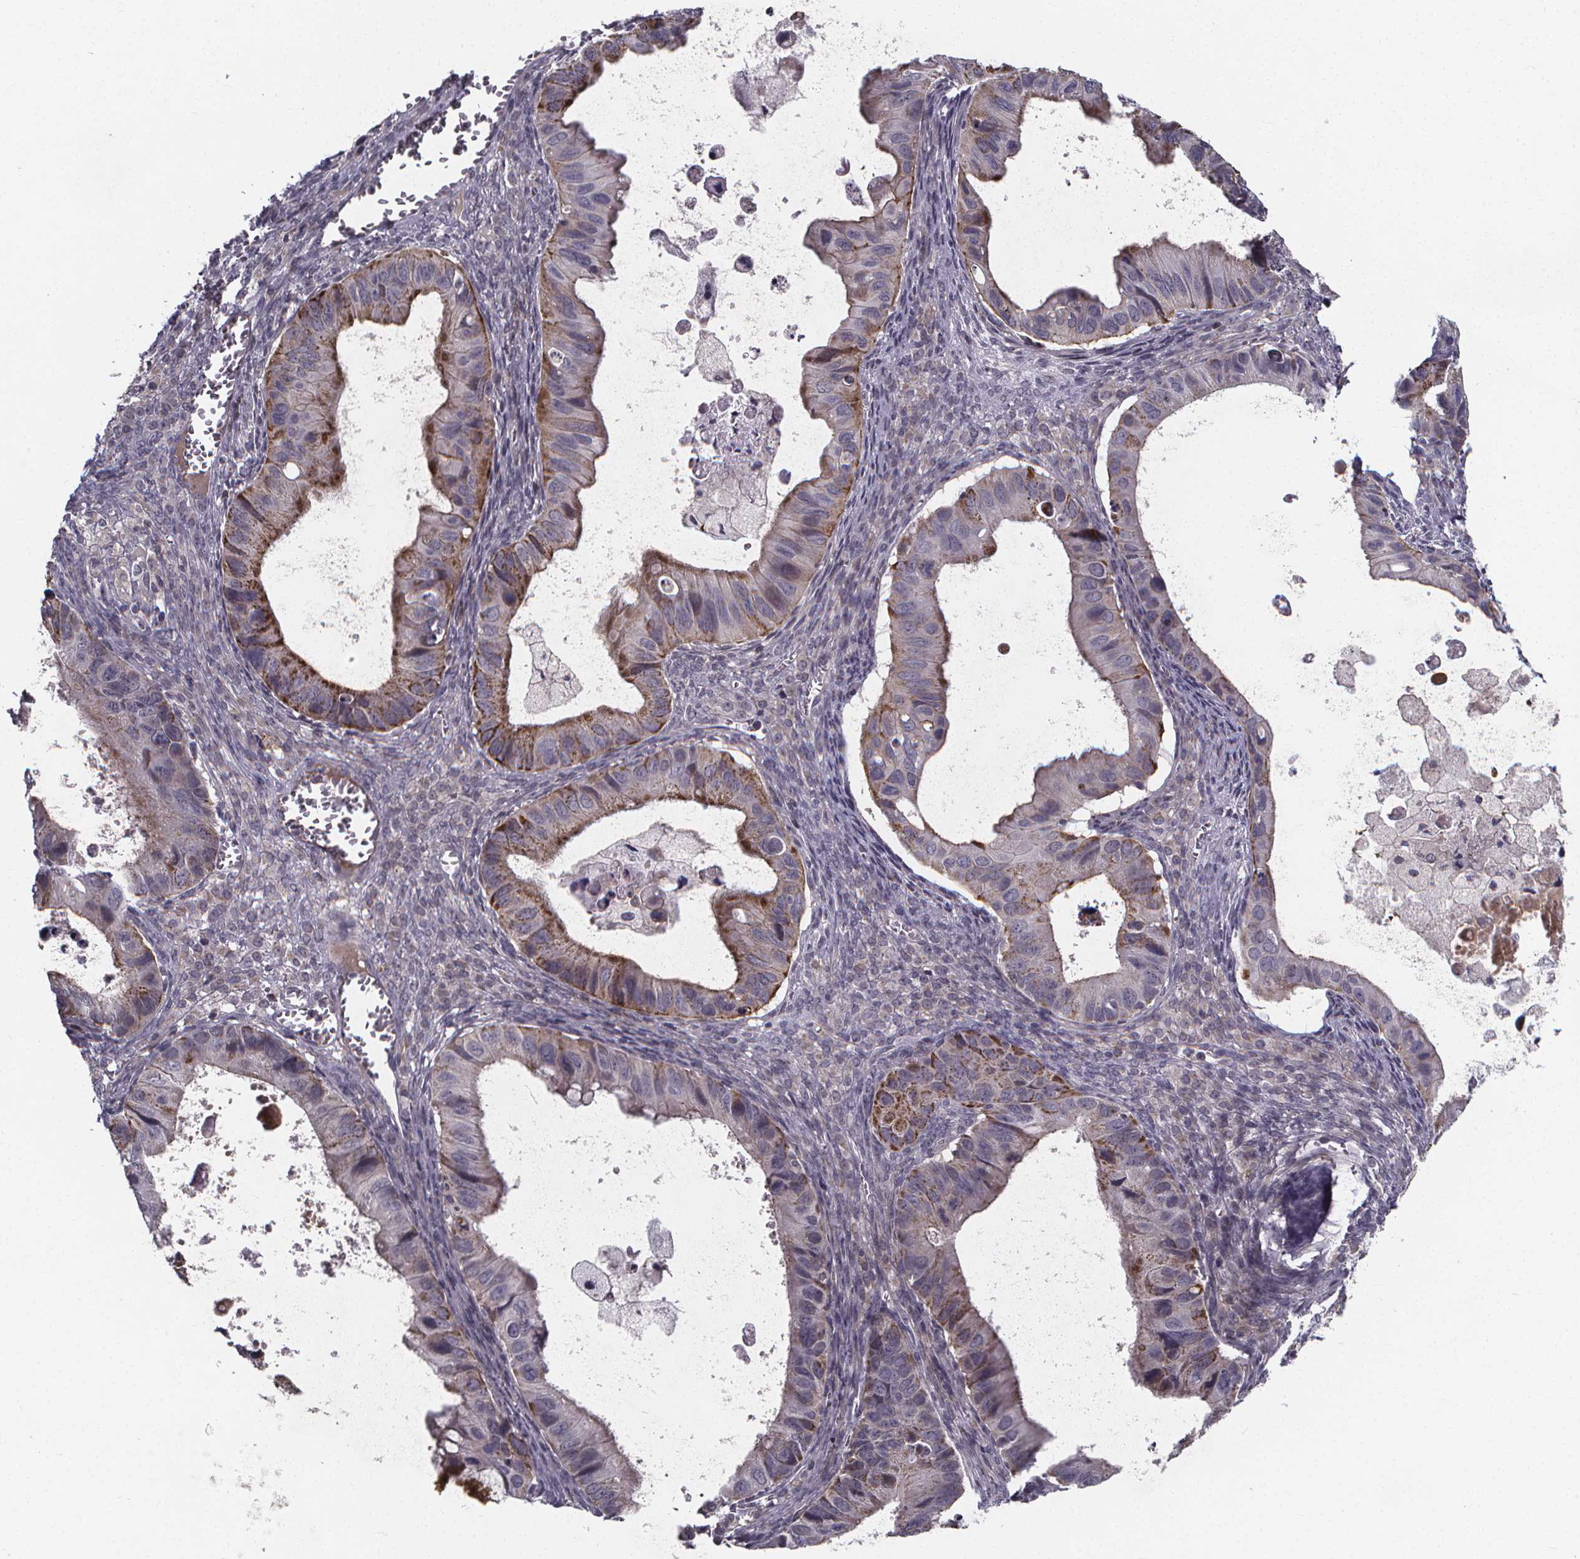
{"staining": {"intensity": "moderate", "quantity": "<25%", "location": "cytoplasmic/membranous"}, "tissue": "ovarian cancer", "cell_type": "Tumor cells", "image_type": "cancer", "snomed": [{"axis": "morphology", "description": "Cystadenocarcinoma, mucinous, NOS"}, {"axis": "topography", "description": "Ovary"}], "caption": "Ovarian cancer stained with immunohistochemistry demonstrates moderate cytoplasmic/membranous positivity in approximately <25% of tumor cells. Nuclei are stained in blue.", "gene": "FBXW2", "patient": {"sex": "female", "age": 64}}